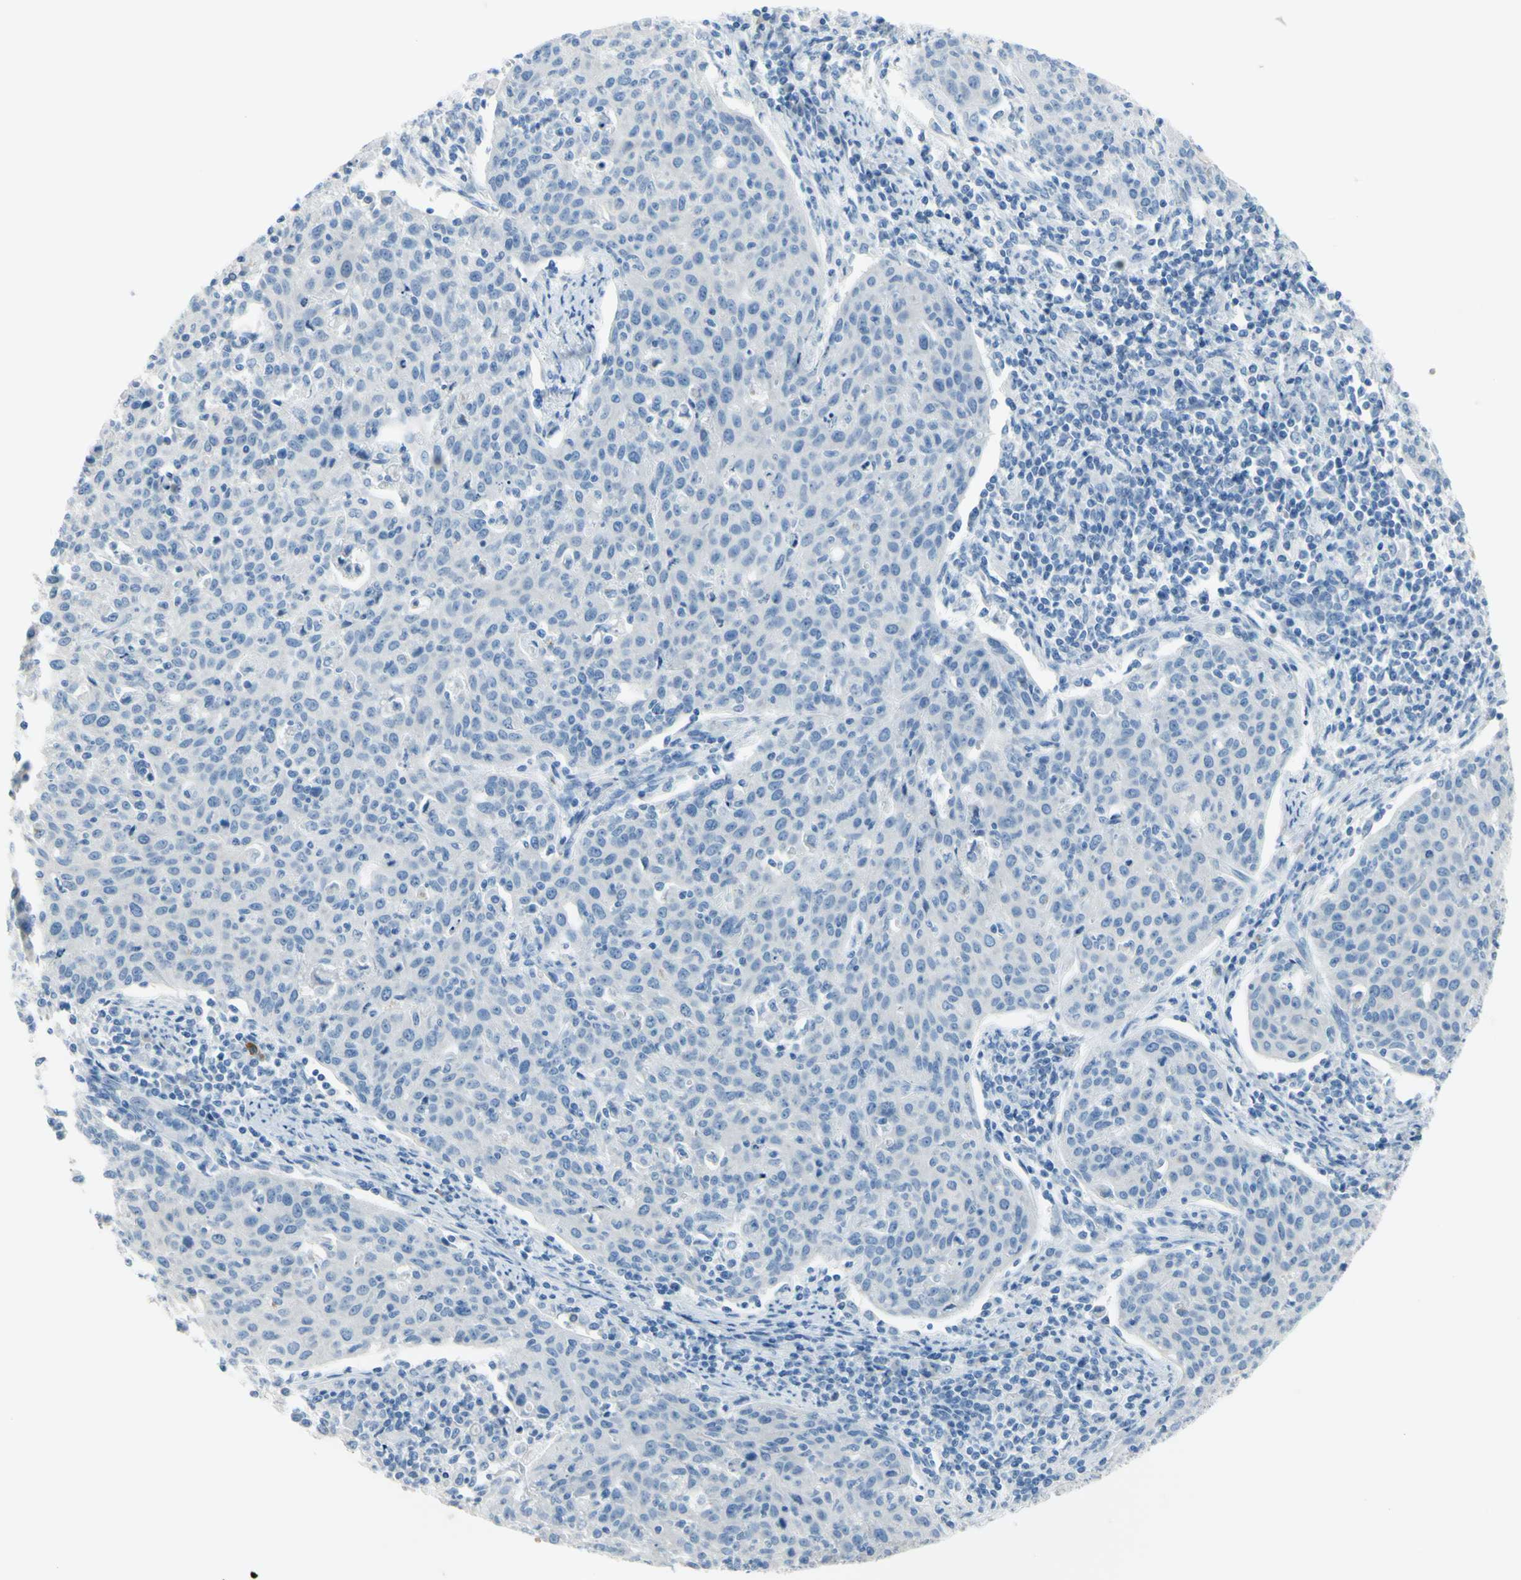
{"staining": {"intensity": "negative", "quantity": "none", "location": "none"}, "tissue": "cervical cancer", "cell_type": "Tumor cells", "image_type": "cancer", "snomed": [{"axis": "morphology", "description": "Squamous cell carcinoma, NOS"}, {"axis": "topography", "description": "Cervix"}], "caption": "Cervical cancer (squamous cell carcinoma) stained for a protein using immunohistochemistry shows no expression tumor cells.", "gene": "DCT", "patient": {"sex": "female", "age": 38}}